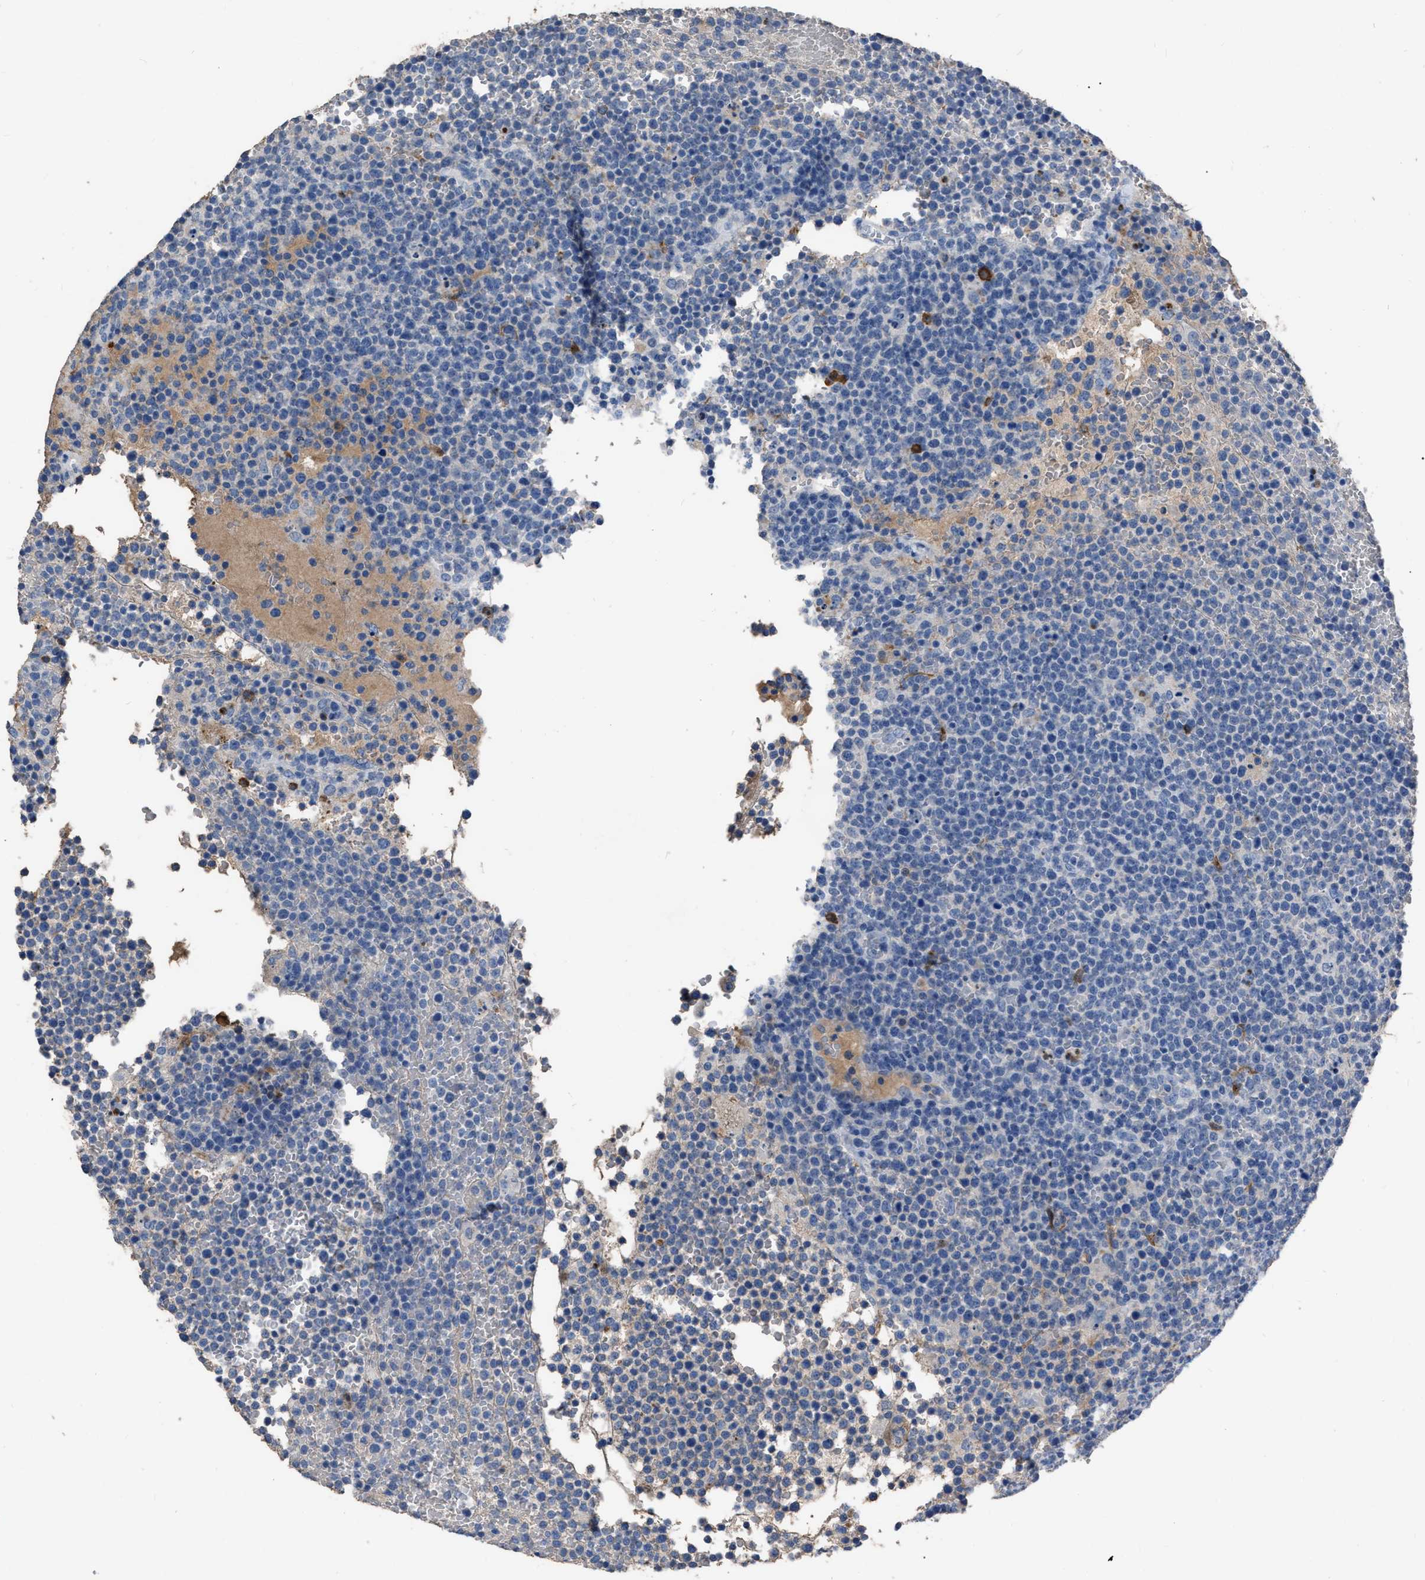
{"staining": {"intensity": "negative", "quantity": "none", "location": "none"}, "tissue": "lymphoma", "cell_type": "Tumor cells", "image_type": "cancer", "snomed": [{"axis": "morphology", "description": "Malignant lymphoma, non-Hodgkin's type, High grade"}, {"axis": "topography", "description": "Lymph node"}], "caption": "DAB immunohistochemical staining of lymphoma shows no significant positivity in tumor cells.", "gene": "HABP2", "patient": {"sex": "male", "age": 61}}